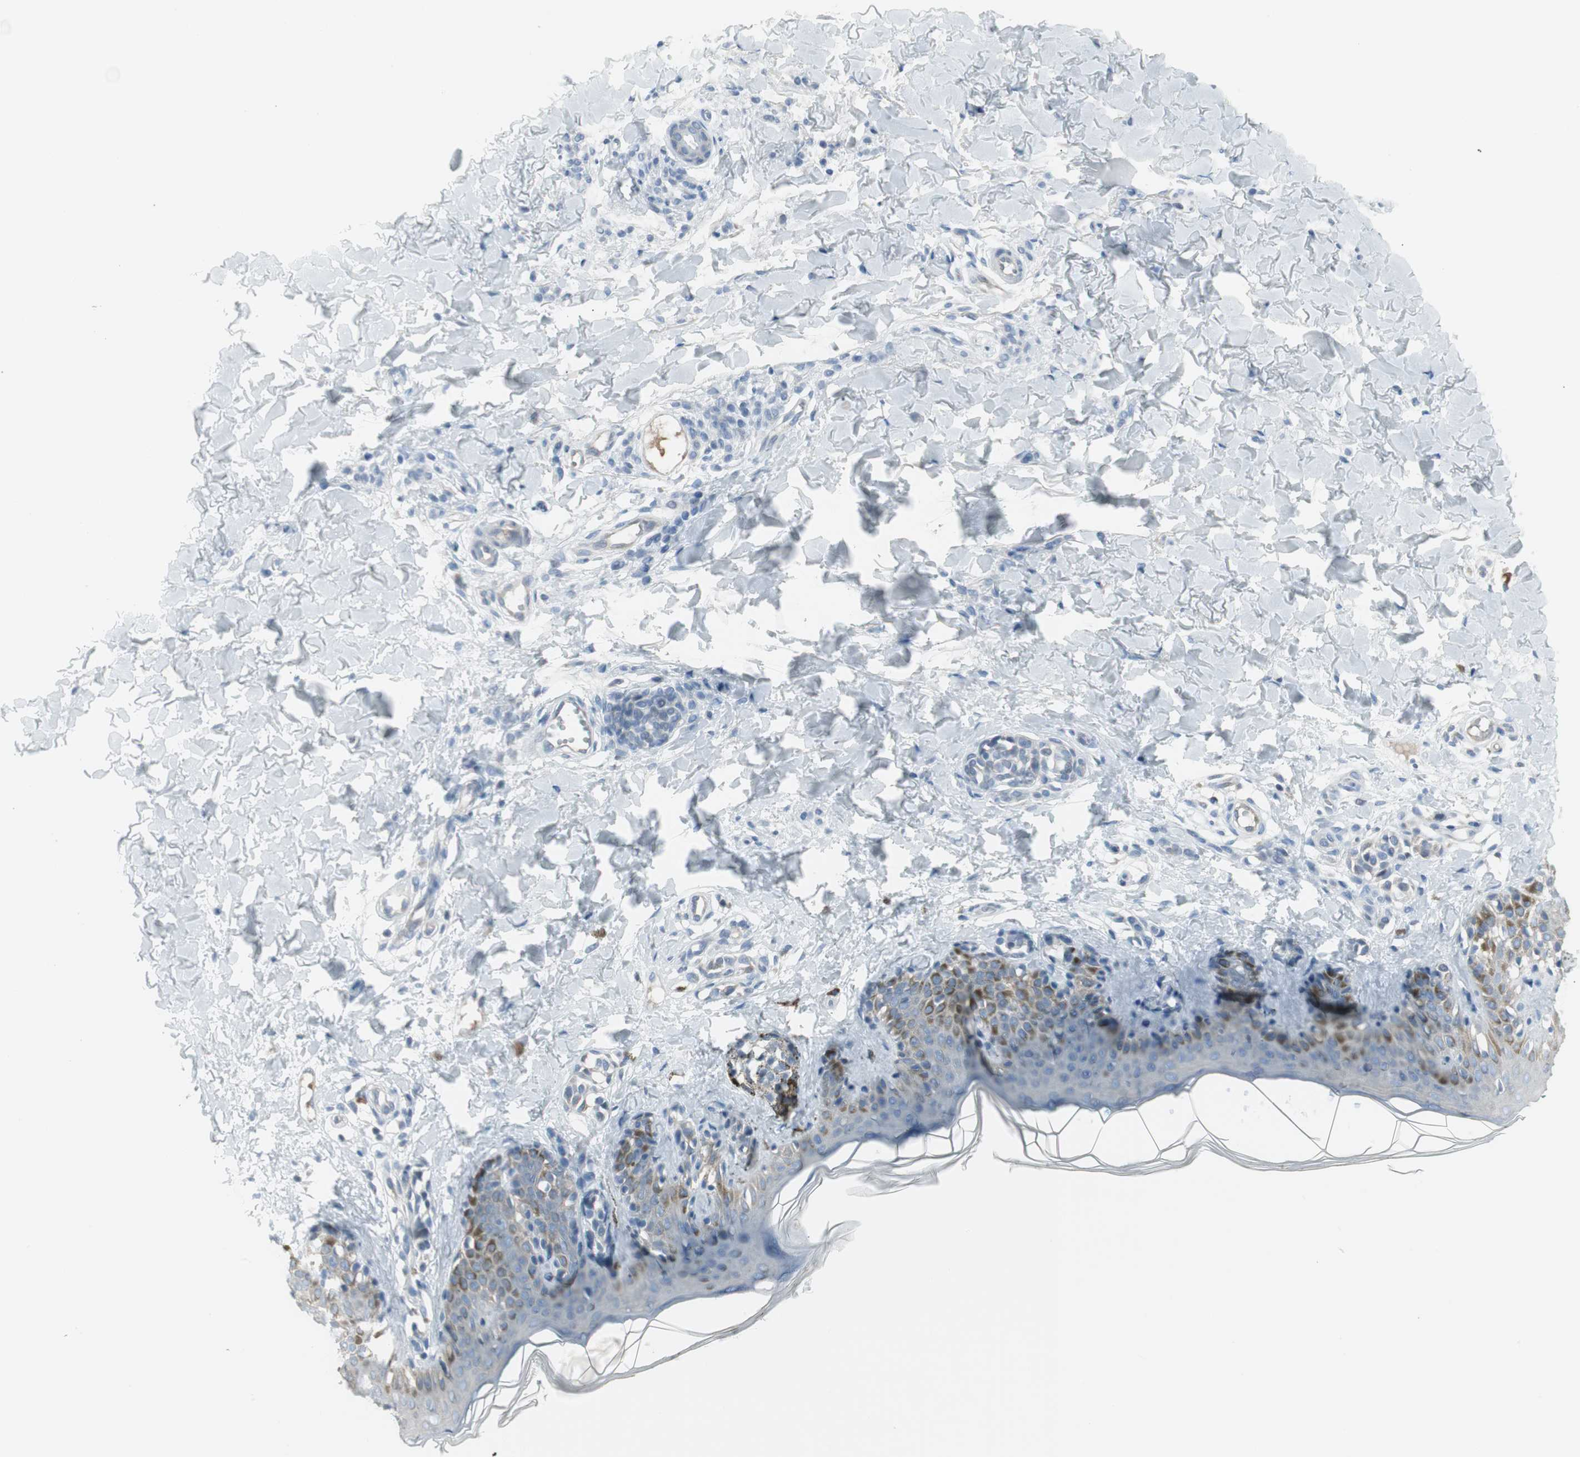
{"staining": {"intensity": "negative", "quantity": "none", "location": "none"}, "tissue": "skin", "cell_type": "Fibroblasts", "image_type": "normal", "snomed": [{"axis": "morphology", "description": "Normal tissue, NOS"}, {"axis": "topography", "description": "Skin"}], "caption": "A micrograph of human skin is negative for staining in fibroblasts. Brightfield microscopy of immunohistochemistry stained with DAB (brown) and hematoxylin (blue), captured at high magnification.", "gene": "AGR2", "patient": {"sex": "male", "age": 16}}